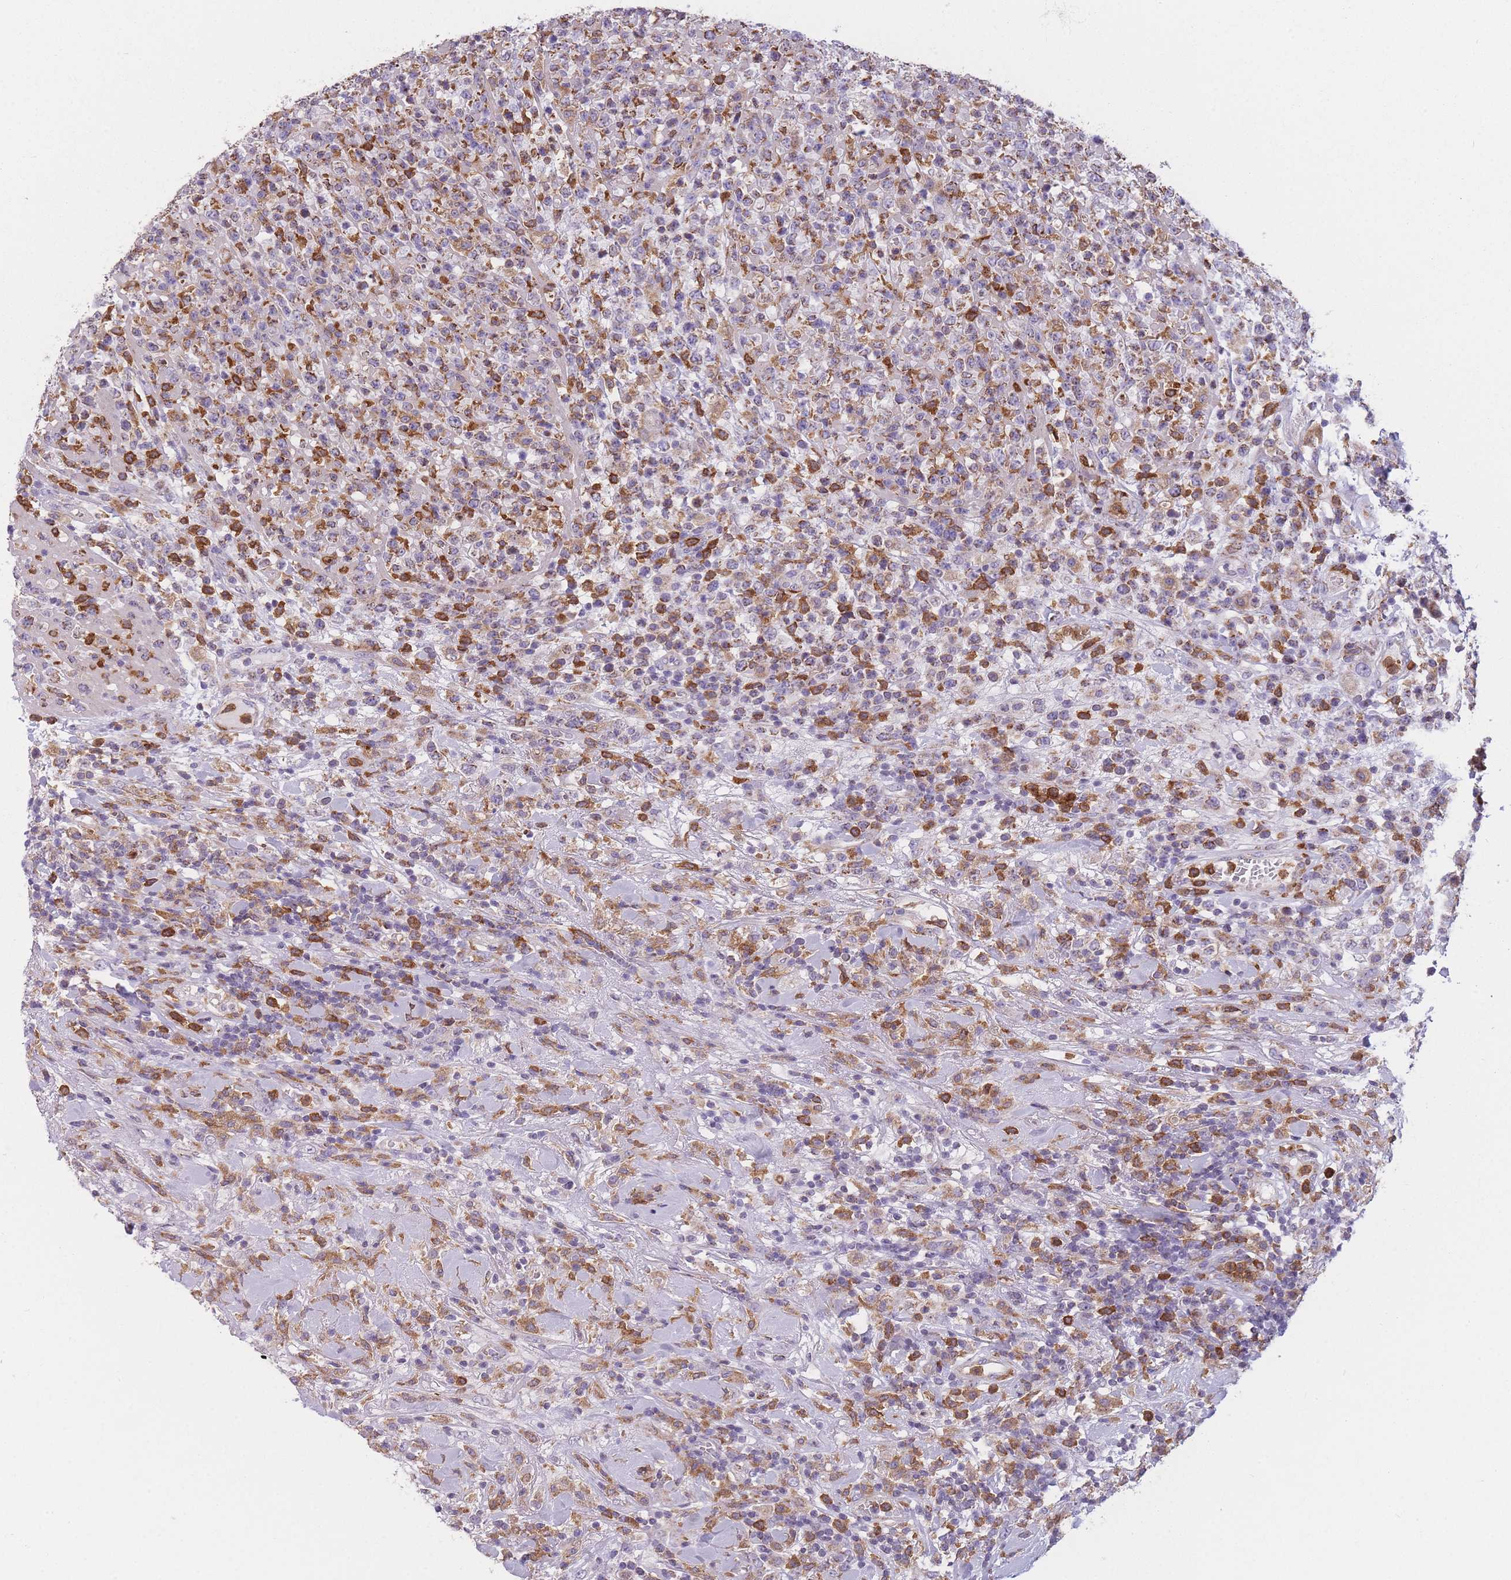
{"staining": {"intensity": "moderate", "quantity": "25%-75%", "location": "cytoplasmic/membranous"}, "tissue": "lymphoma", "cell_type": "Tumor cells", "image_type": "cancer", "snomed": [{"axis": "morphology", "description": "Malignant lymphoma, non-Hodgkin's type, High grade"}, {"axis": "topography", "description": "Colon"}], "caption": "This micrograph exhibits immunohistochemistry staining of malignant lymphoma, non-Hodgkin's type (high-grade), with medium moderate cytoplasmic/membranous positivity in about 25%-75% of tumor cells.", "gene": "PRAM1", "patient": {"sex": "female", "age": 53}}